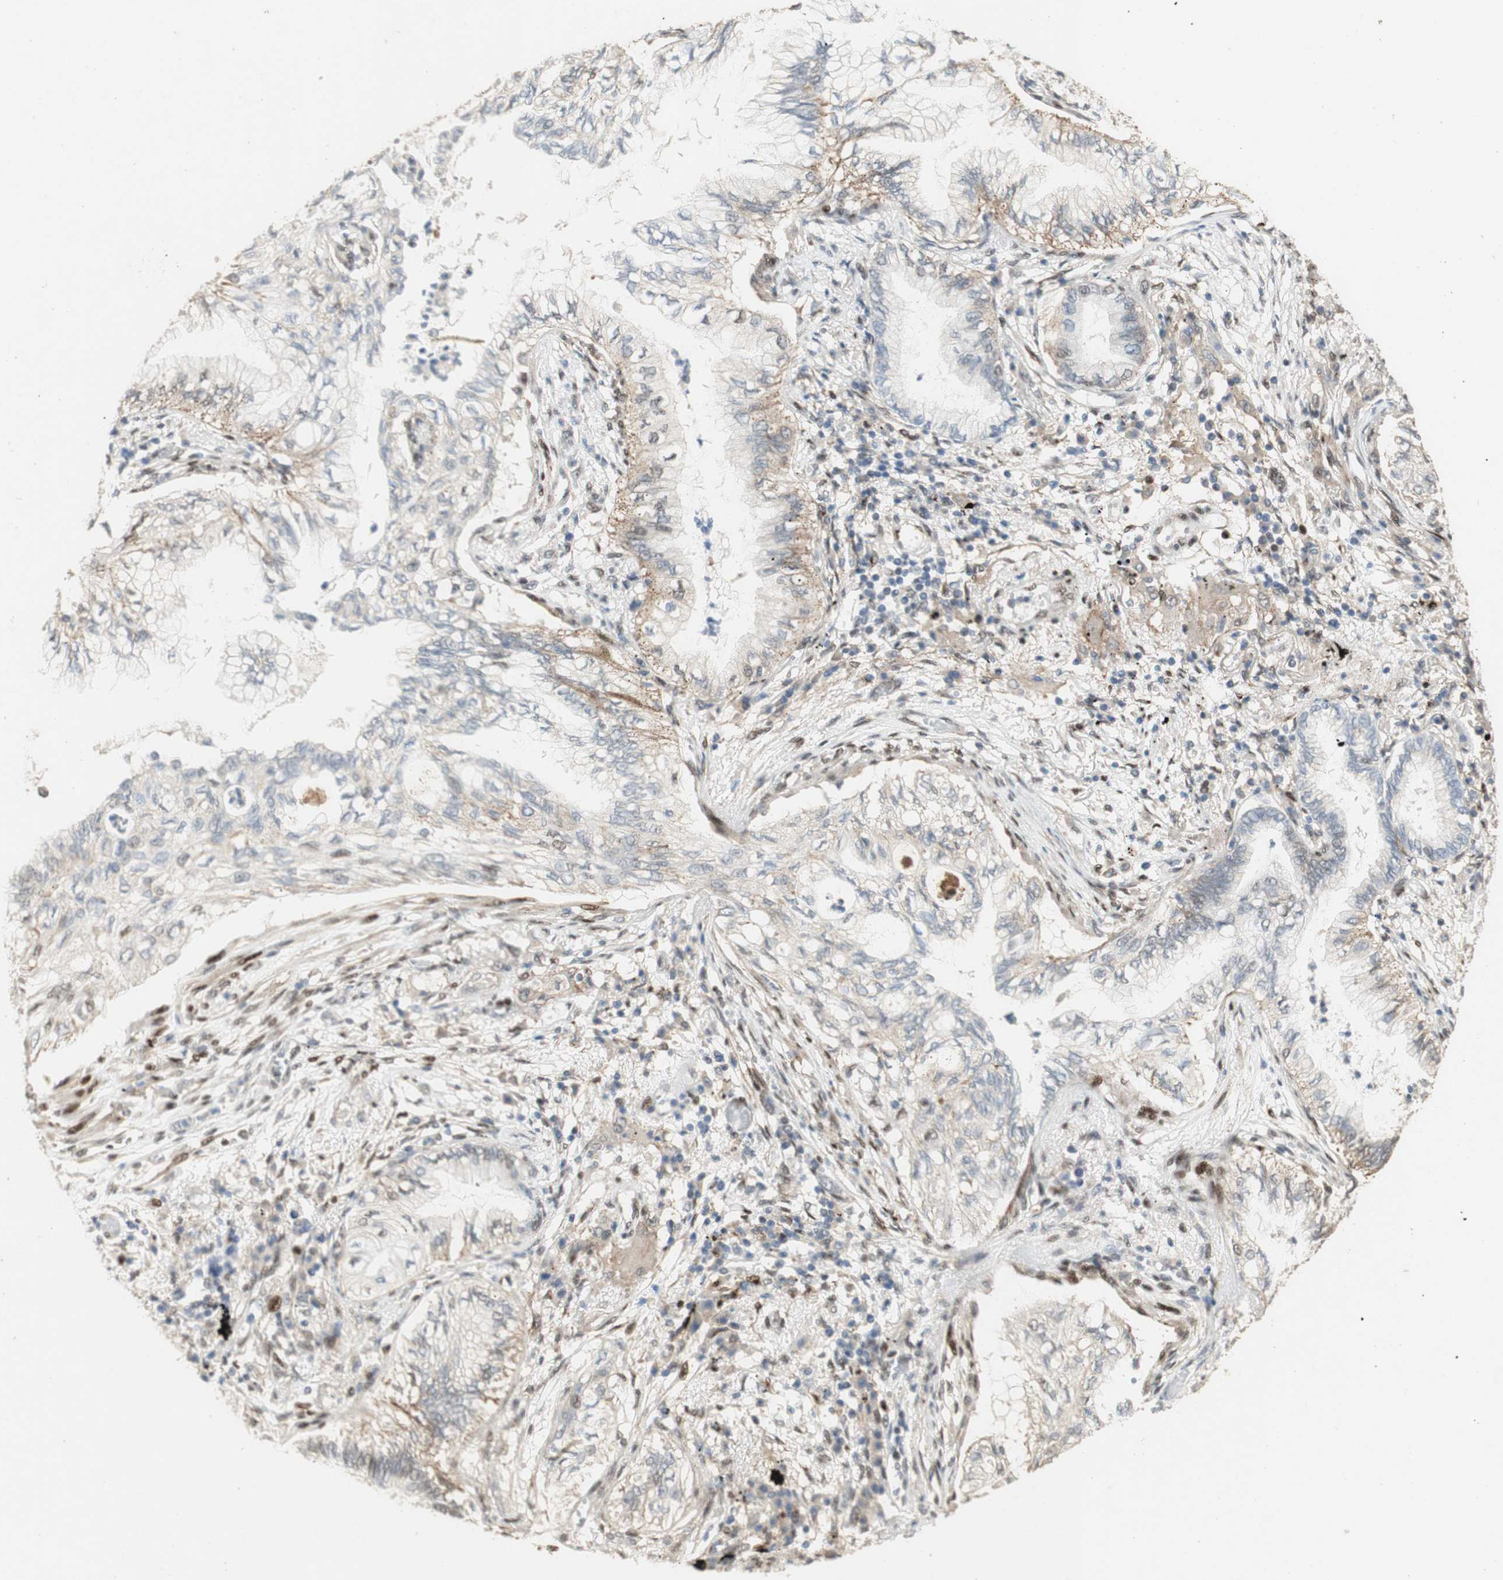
{"staining": {"intensity": "weak", "quantity": "<25%", "location": "cytoplasmic/membranous"}, "tissue": "lung cancer", "cell_type": "Tumor cells", "image_type": "cancer", "snomed": [{"axis": "morphology", "description": "Normal tissue, NOS"}, {"axis": "morphology", "description": "Adenocarcinoma, NOS"}, {"axis": "topography", "description": "Bronchus"}, {"axis": "topography", "description": "Lung"}], "caption": "A micrograph of human lung adenocarcinoma is negative for staining in tumor cells. (DAB (3,3'-diaminobenzidine) immunohistochemistry (IHC) with hematoxylin counter stain).", "gene": "FOXP1", "patient": {"sex": "female", "age": 70}}